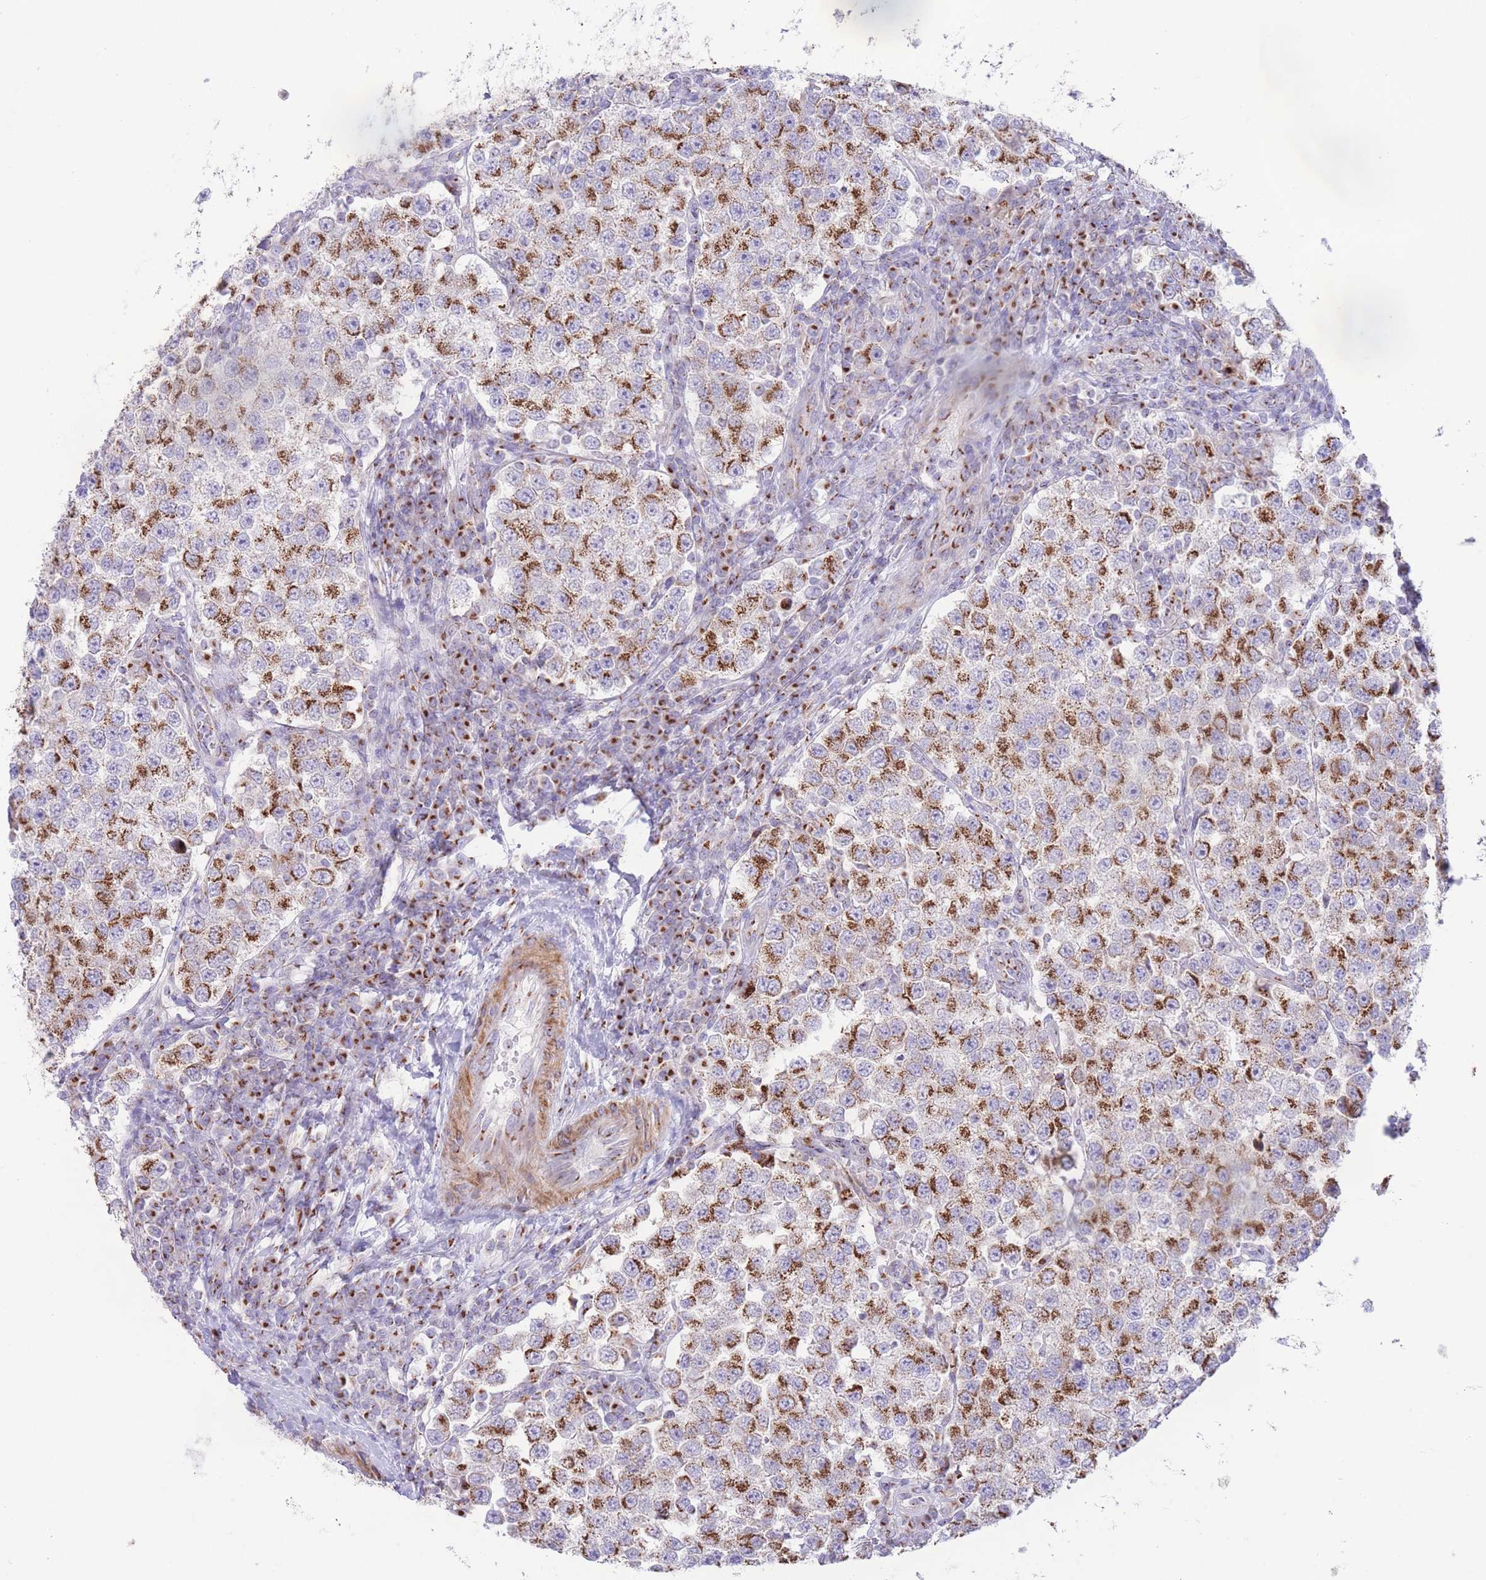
{"staining": {"intensity": "strong", "quantity": ">75%", "location": "cytoplasmic/membranous"}, "tissue": "testis cancer", "cell_type": "Tumor cells", "image_type": "cancer", "snomed": [{"axis": "morphology", "description": "Seminoma, NOS"}, {"axis": "topography", "description": "Testis"}], "caption": "Strong cytoplasmic/membranous protein positivity is seen in approximately >75% of tumor cells in testis seminoma. (DAB (3,3'-diaminobenzidine) IHC, brown staining for protein, blue staining for nuclei).", "gene": "MPND", "patient": {"sex": "male", "age": 37}}